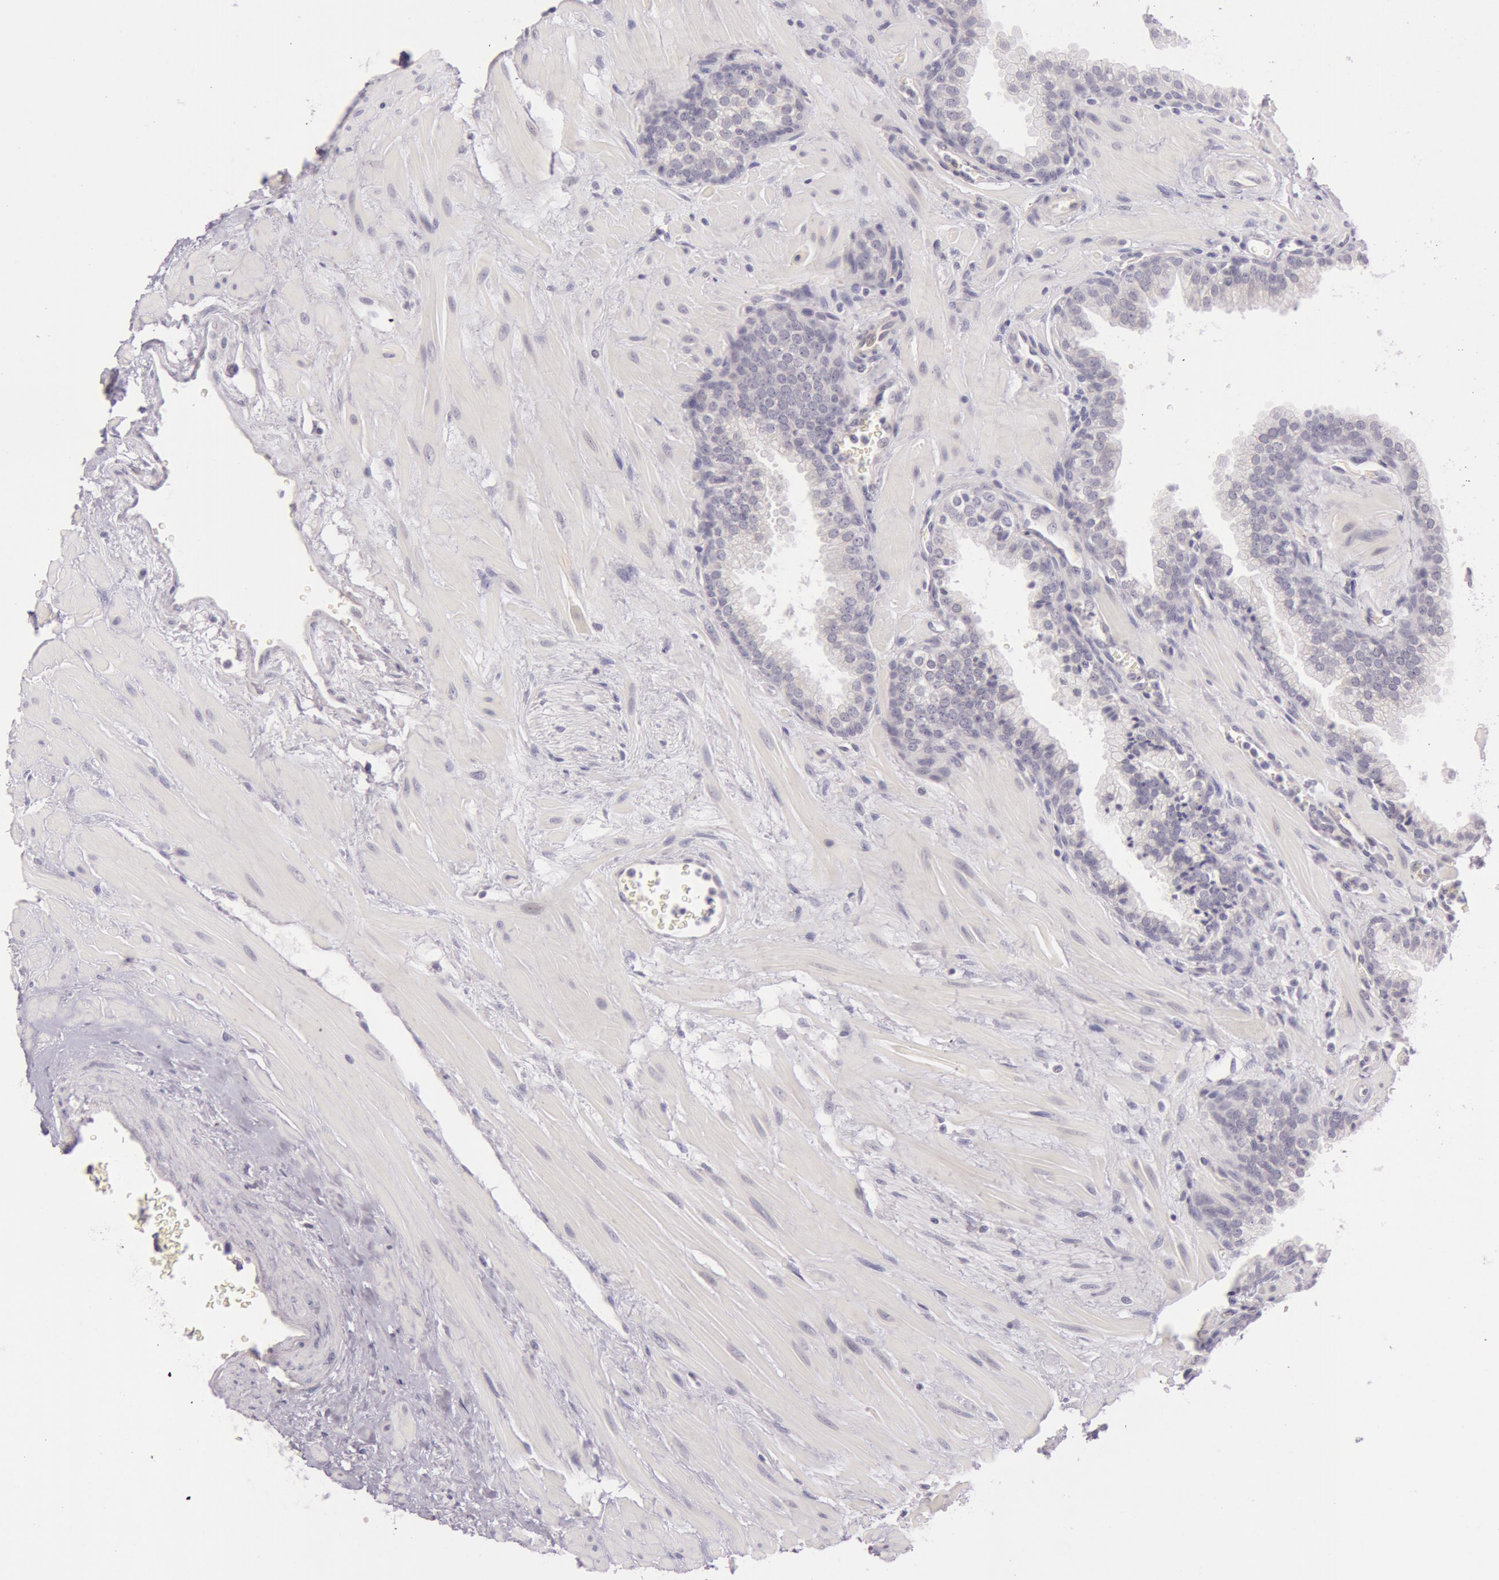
{"staining": {"intensity": "negative", "quantity": "none", "location": "none"}, "tissue": "prostate", "cell_type": "Glandular cells", "image_type": "normal", "snomed": [{"axis": "morphology", "description": "Normal tissue, NOS"}, {"axis": "topography", "description": "Prostate"}], "caption": "Prostate was stained to show a protein in brown. There is no significant positivity in glandular cells. The staining is performed using DAB brown chromogen with nuclei counter-stained in using hematoxylin.", "gene": "RBMY1A1", "patient": {"sex": "male", "age": 60}}